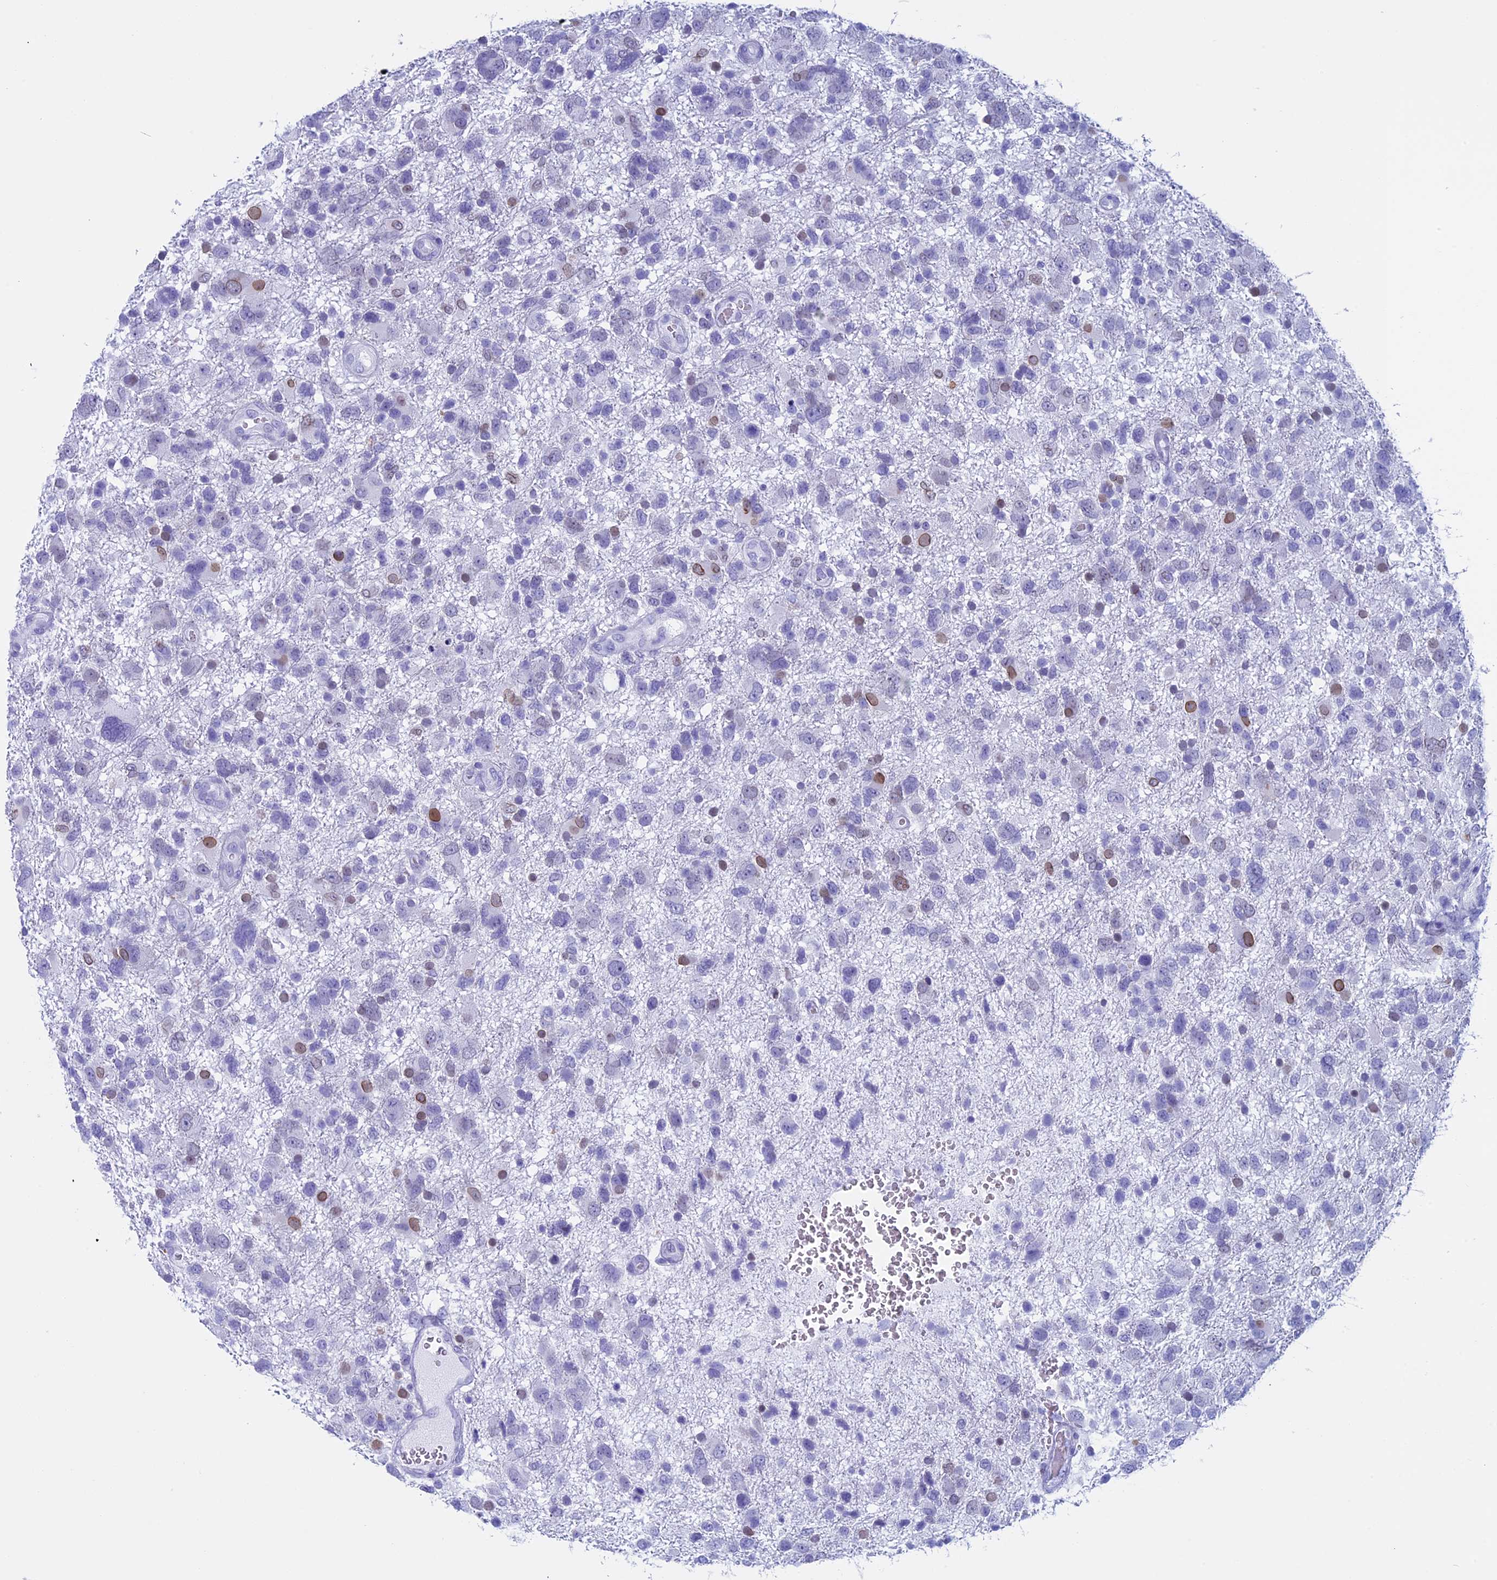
{"staining": {"intensity": "moderate", "quantity": "<25%", "location": "cytoplasmic/membranous,nuclear"}, "tissue": "glioma", "cell_type": "Tumor cells", "image_type": "cancer", "snomed": [{"axis": "morphology", "description": "Glioma, malignant, High grade"}, {"axis": "topography", "description": "Brain"}], "caption": "Immunohistochemistry staining of malignant high-grade glioma, which exhibits low levels of moderate cytoplasmic/membranous and nuclear positivity in approximately <25% of tumor cells indicating moderate cytoplasmic/membranous and nuclear protein staining. The staining was performed using DAB (3,3'-diaminobenzidine) (brown) for protein detection and nuclei were counterstained in hematoxylin (blue).", "gene": "FAM169A", "patient": {"sex": "male", "age": 61}}